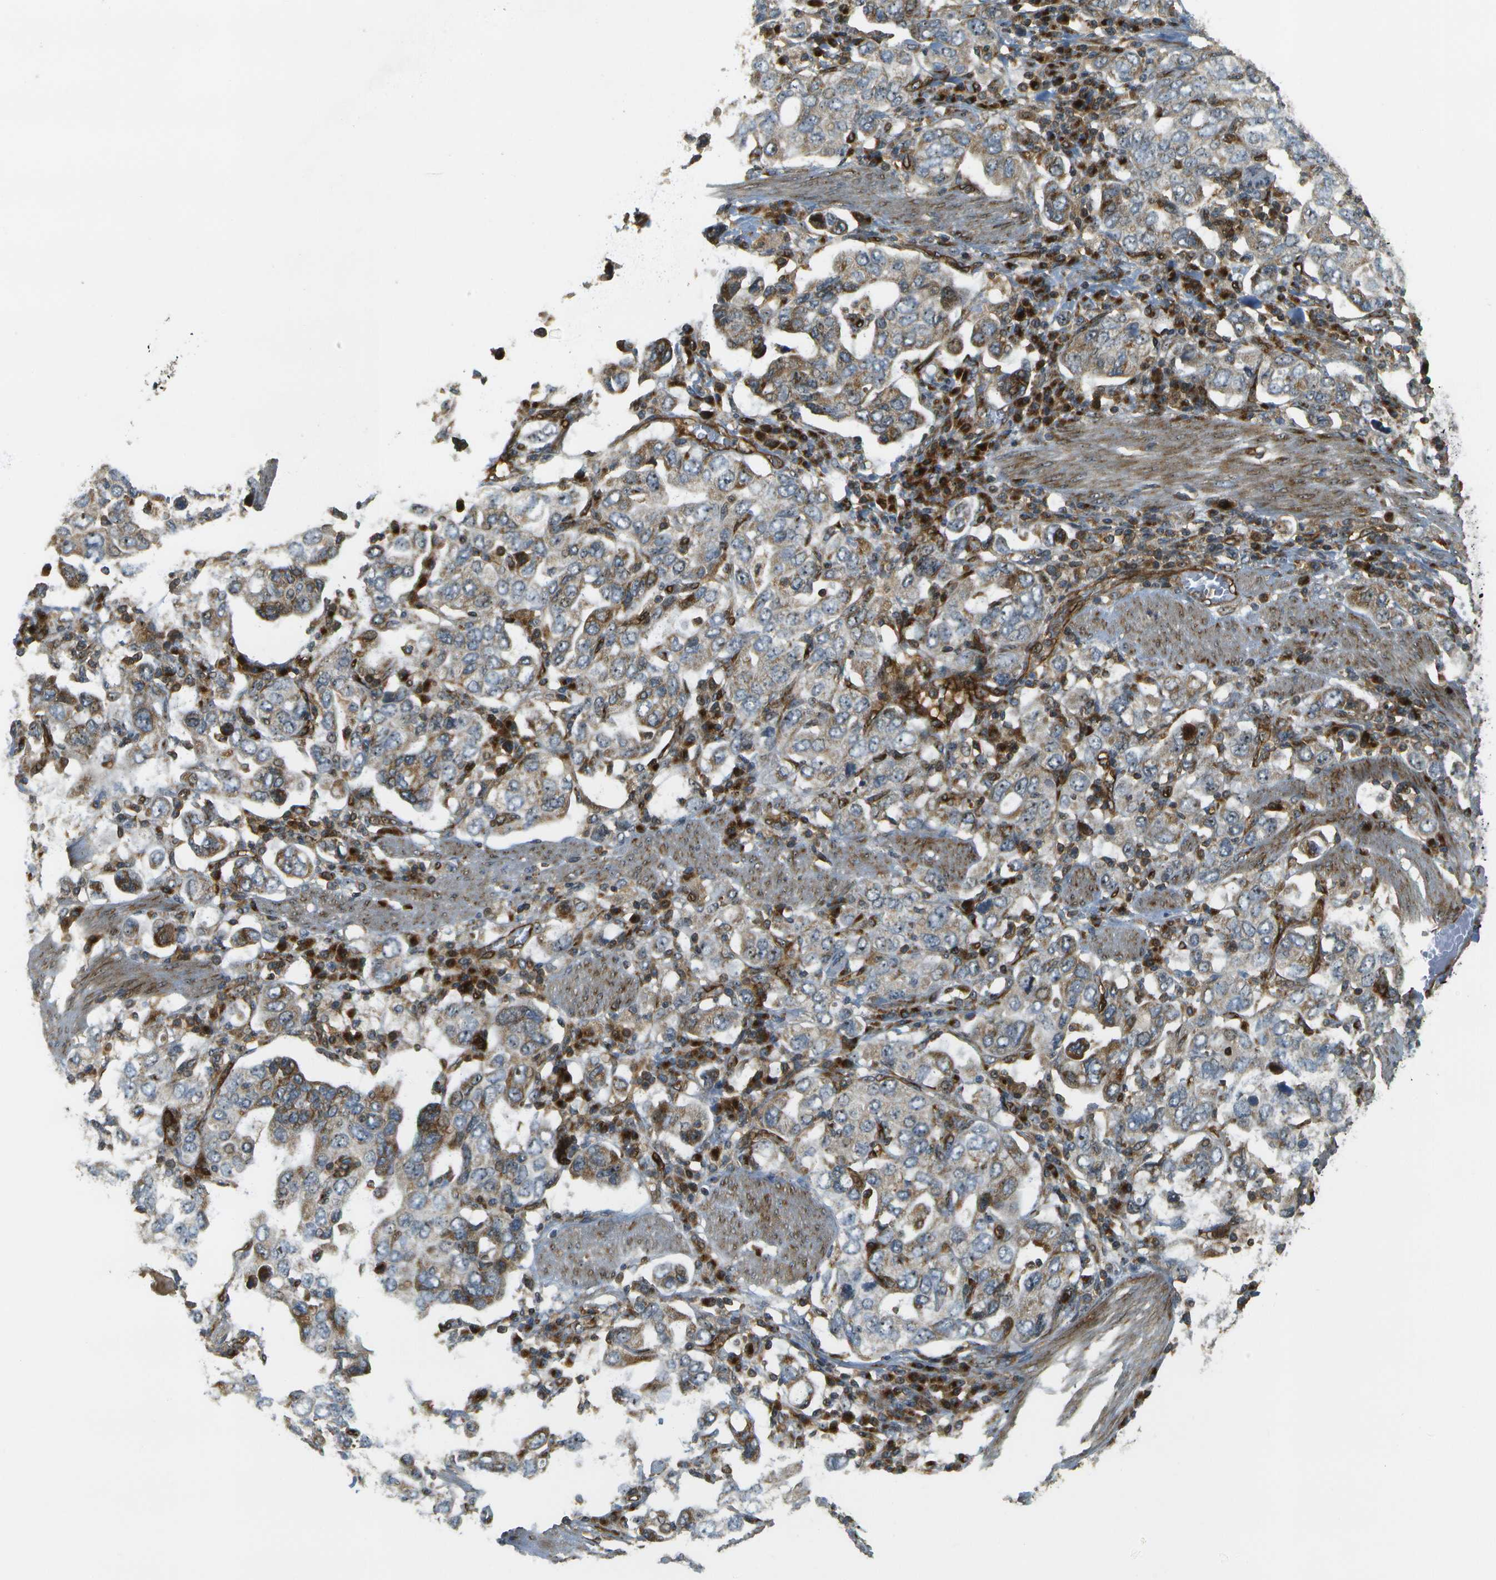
{"staining": {"intensity": "moderate", "quantity": ">75%", "location": "cytoplasmic/membranous"}, "tissue": "stomach cancer", "cell_type": "Tumor cells", "image_type": "cancer", "snomed": [{"axis": "morphology", "description": "Adenocarcinoma, NOS"}, {"axis": "topography", "description": "Stomach, upper"}], "caption": "The histopathology image reveals staining of stomach cancer, revealing moderate cytoplasmic/membranous protein positivity (brown color) within tumor cells. The staining was performed using DAB (3,3'-diaminobenzidine) to visualize the protein expression in brown, while the nuclei were stained in blue with hematoxylin (Magnification: 20x).", "gene": "LRP12", "patient": {"sex": "male", "age": 62}}